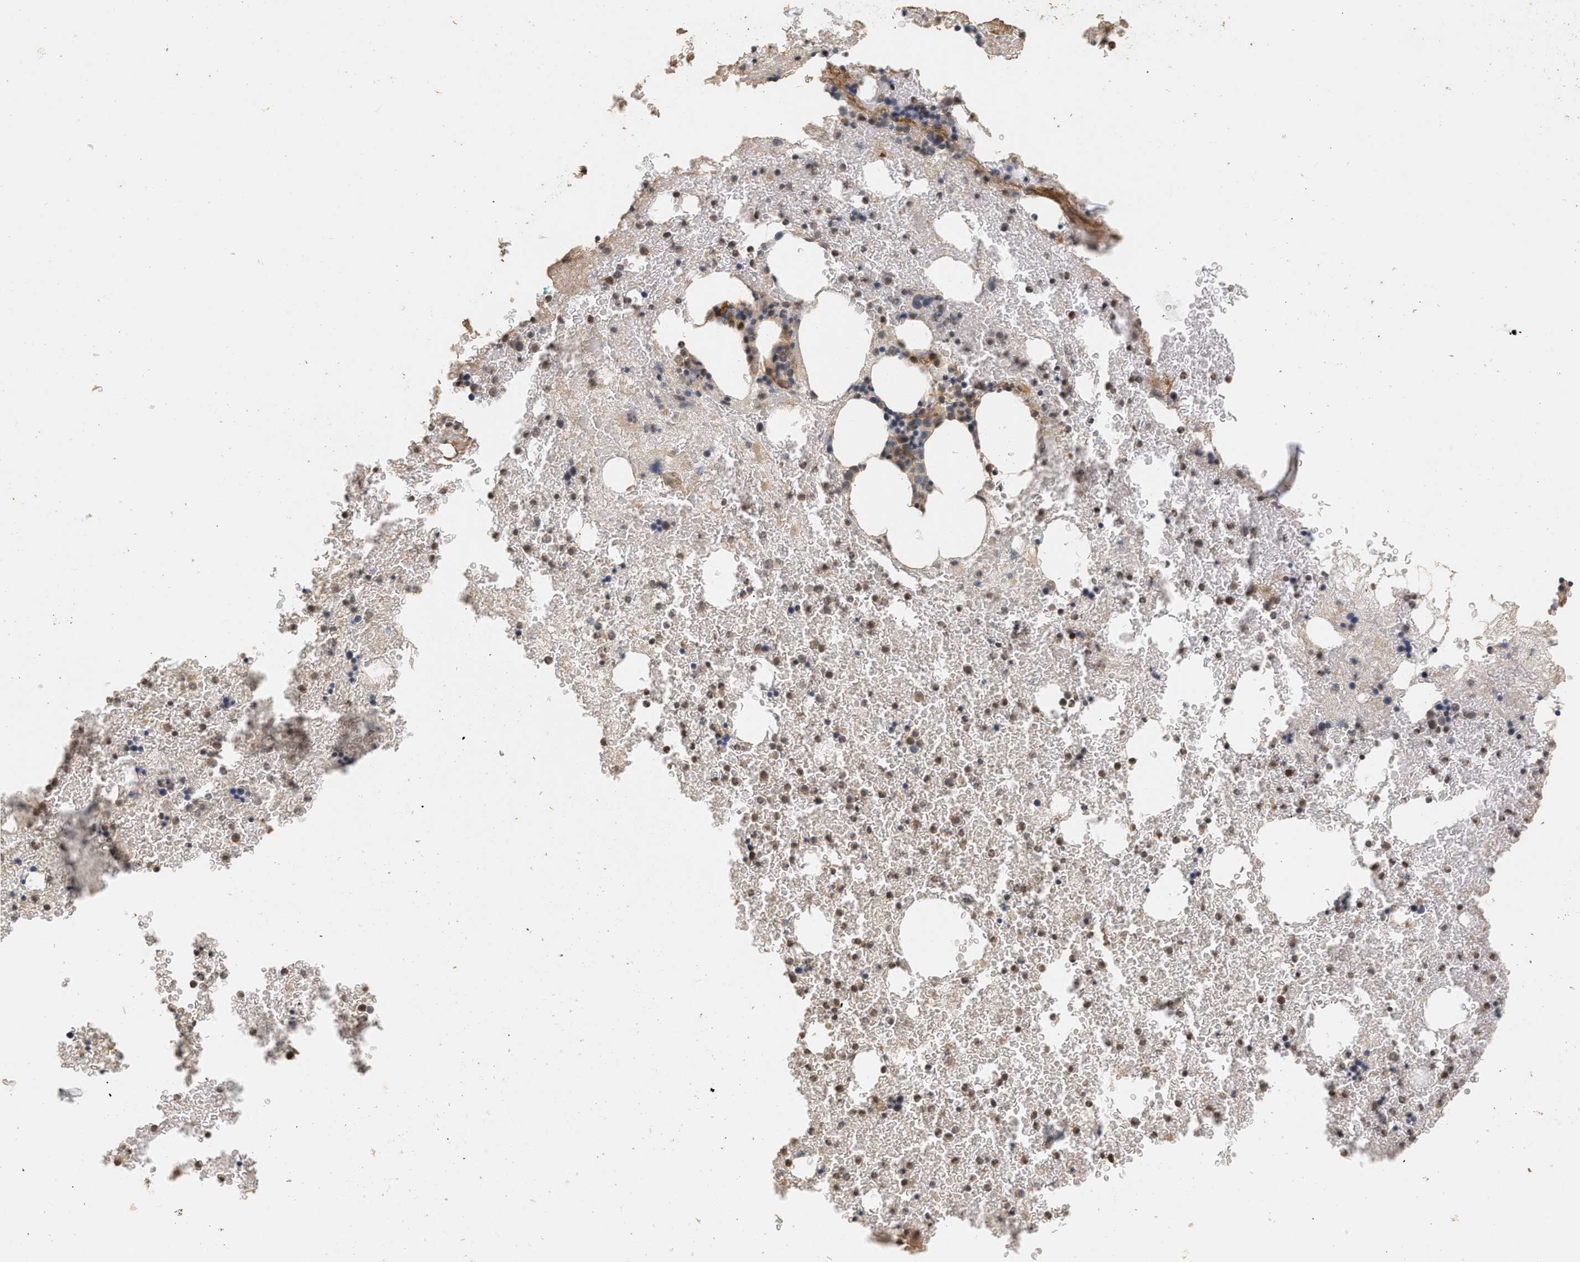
{"staining": {"intensity": "weak", "quantity": "25%-75%", "location": "cytoplasmic/membranous,nuclear"}, "tissue": "bone marrow", "cell_type": "Hematopoietic cells", "image_type": "normal", "snomed": [{"axis": "morphology", "description": "Normal tissue, NOS"}, {"axis": "morphology", "description": "Inflammation, NOS"}, {"axis": "topography", "description": "Bone marrow"}], "caption": "Hematopoietic cells show weak cytoplasmic/membranous,nuclear positivity in approximately 25%-75% of cells in unremarkable bone marrow.", "gene": "PLXND1", "patient": {"sex": "male", "age": 63}}